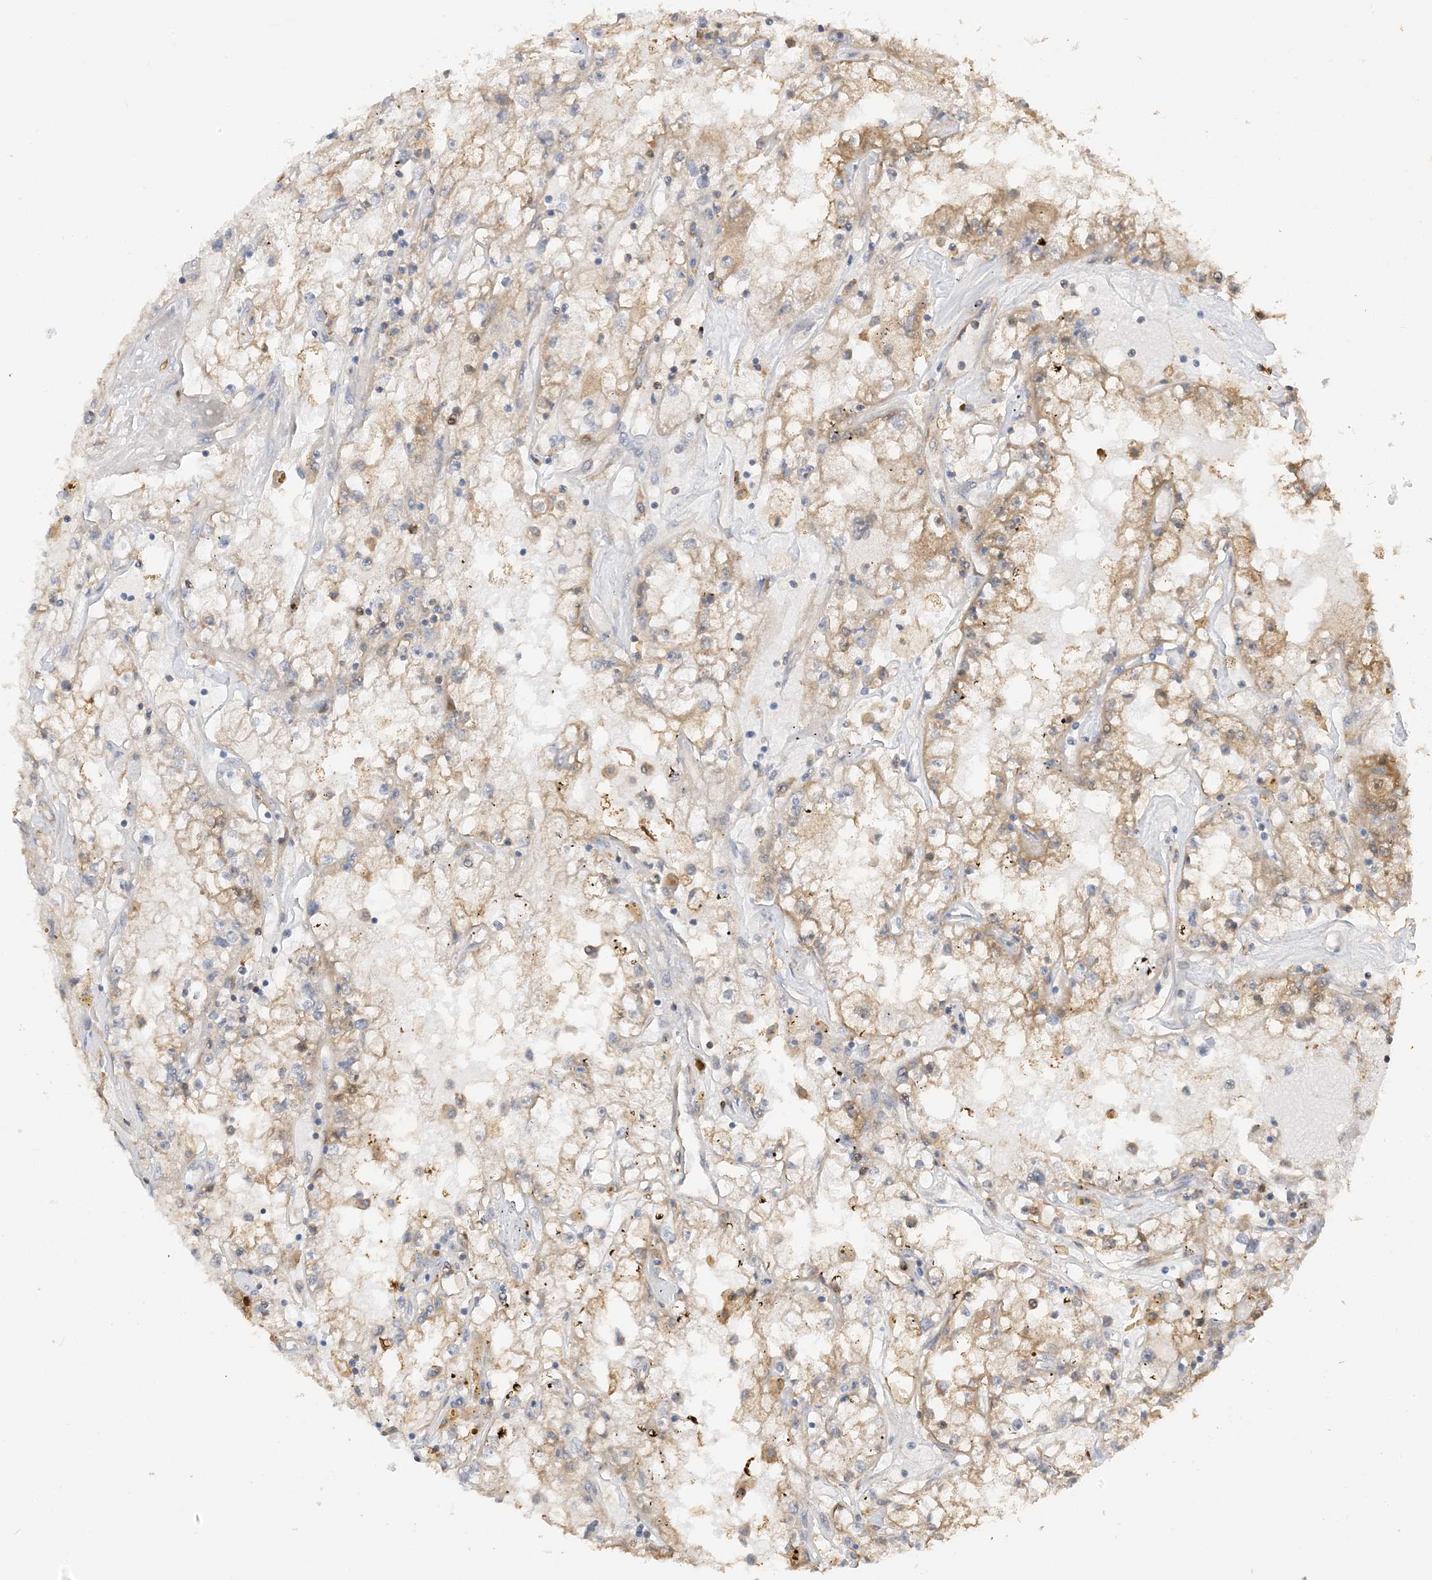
{"staining": {"intensity": "weak", "quantity": "25%-75%", "location": "cytoplasmic/membranous"}, "tissue": "renal cancer", "cell_type": "Tumor cells", "image_type": "cancer", "snomed": [{"axis": "morphology", "description": "Adenocarcinoma, NOS"}, {"axis": "topography", "description": "Kidney"}], "caption": "Protein expression analysis of renal cancer (adenocarcinoma) exhibits weak cytoplasmic/membranous expression in about 25%-75% of tumor cells.", "gene": "PHACTR2", "patient": {"sex": "male", "age": 56}}